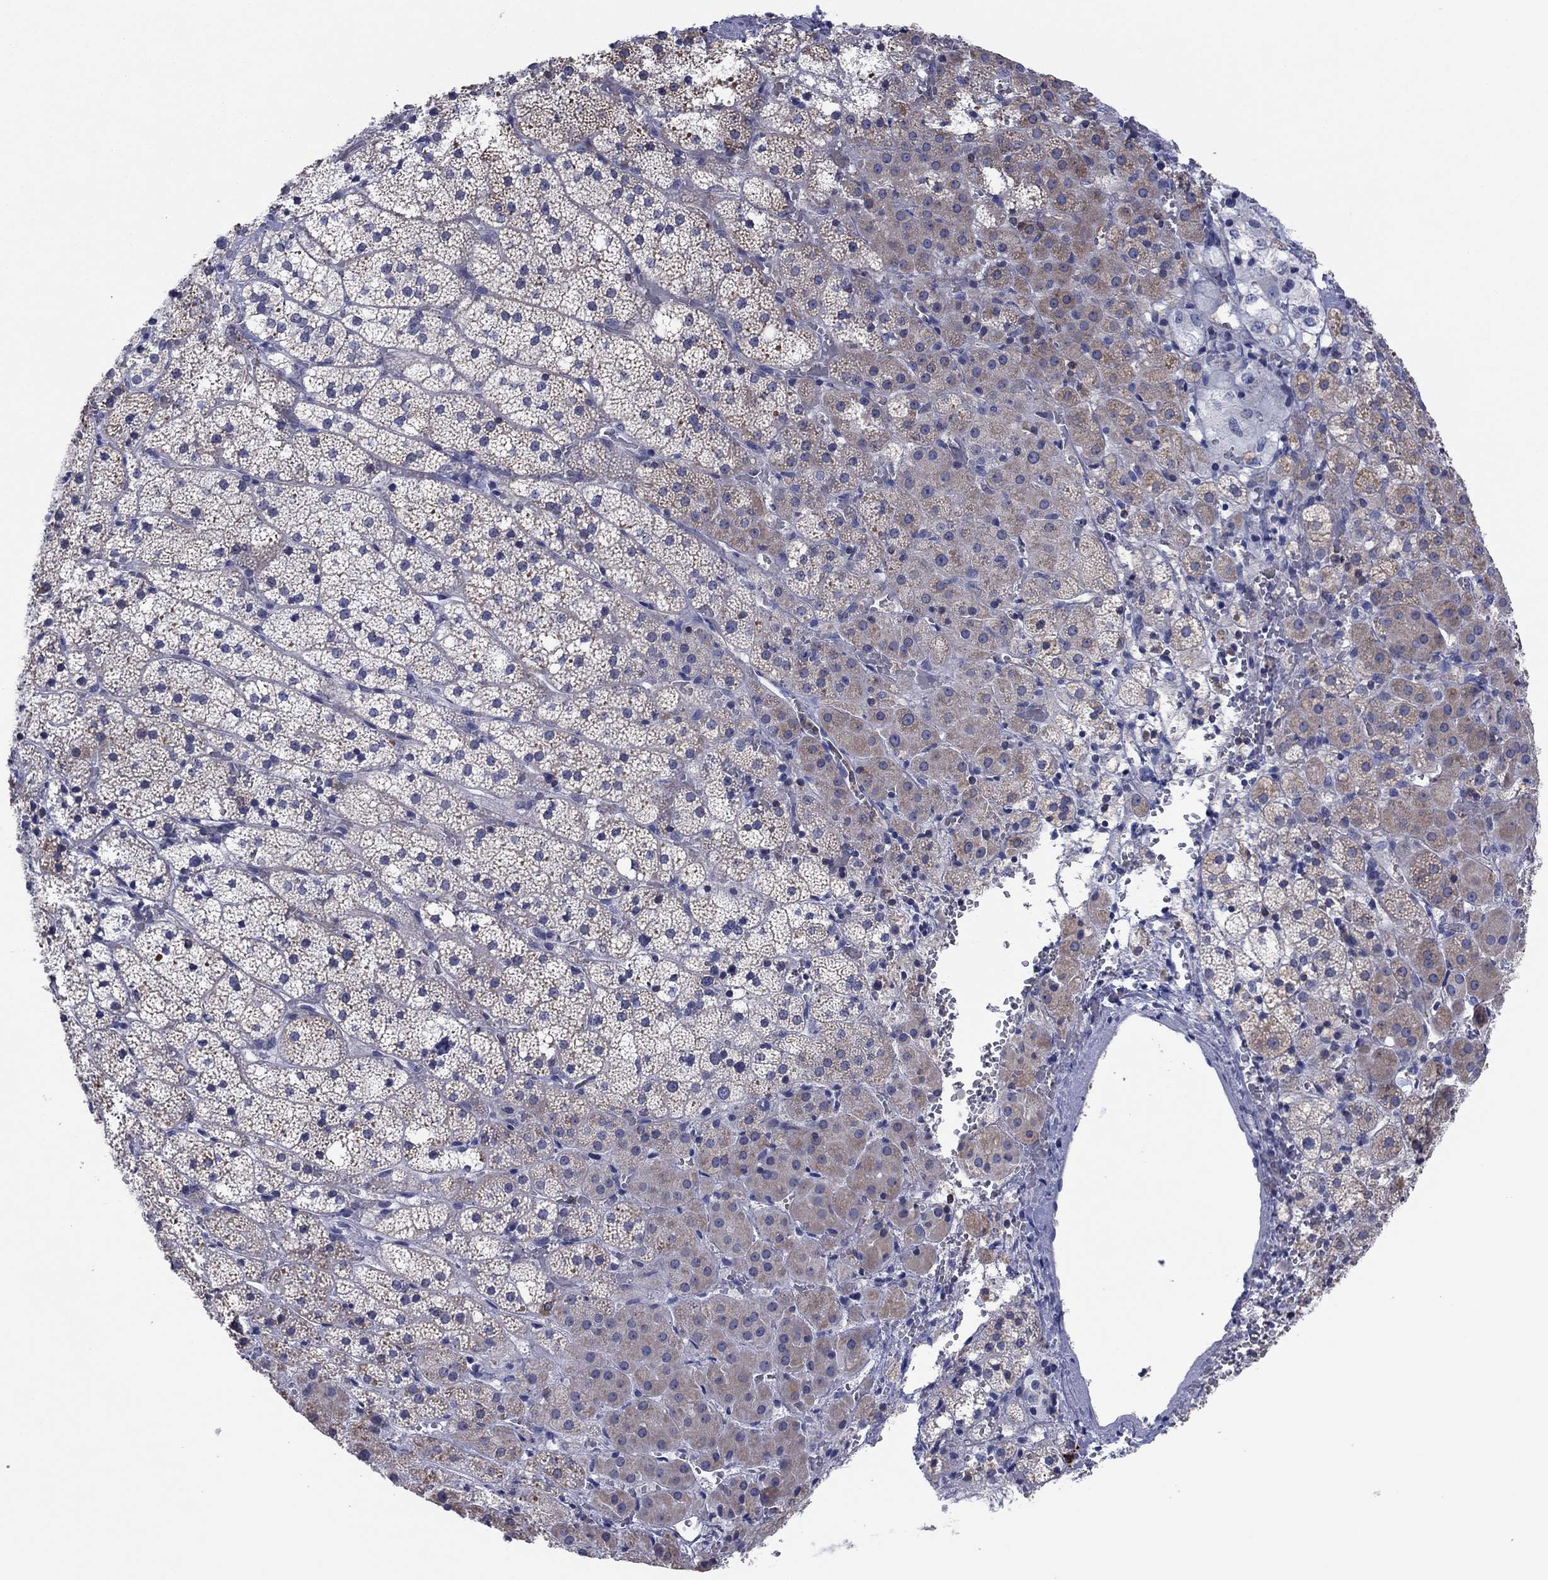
{"staining": {"intensity": "weak", "quantity": "25%-75%", "location": "cytoplasmic/membranous"}, "tissue": "adrenal gland", "cell_type": "Glandular cells", "image_type": "normal", "snomed": [{"axis": "morphology", "description": "Normal tissue, NOS"}, {"axis": "topography", "description": "Adrenal gland"}], "caption": "The image displays staining of unremarkable adrenal gland, revealing weak cytoplasmic/membranous protein expression (brown color) within glandular cells.", "gene": "PVR", "patient": {"sex": "male", "age": 53}}